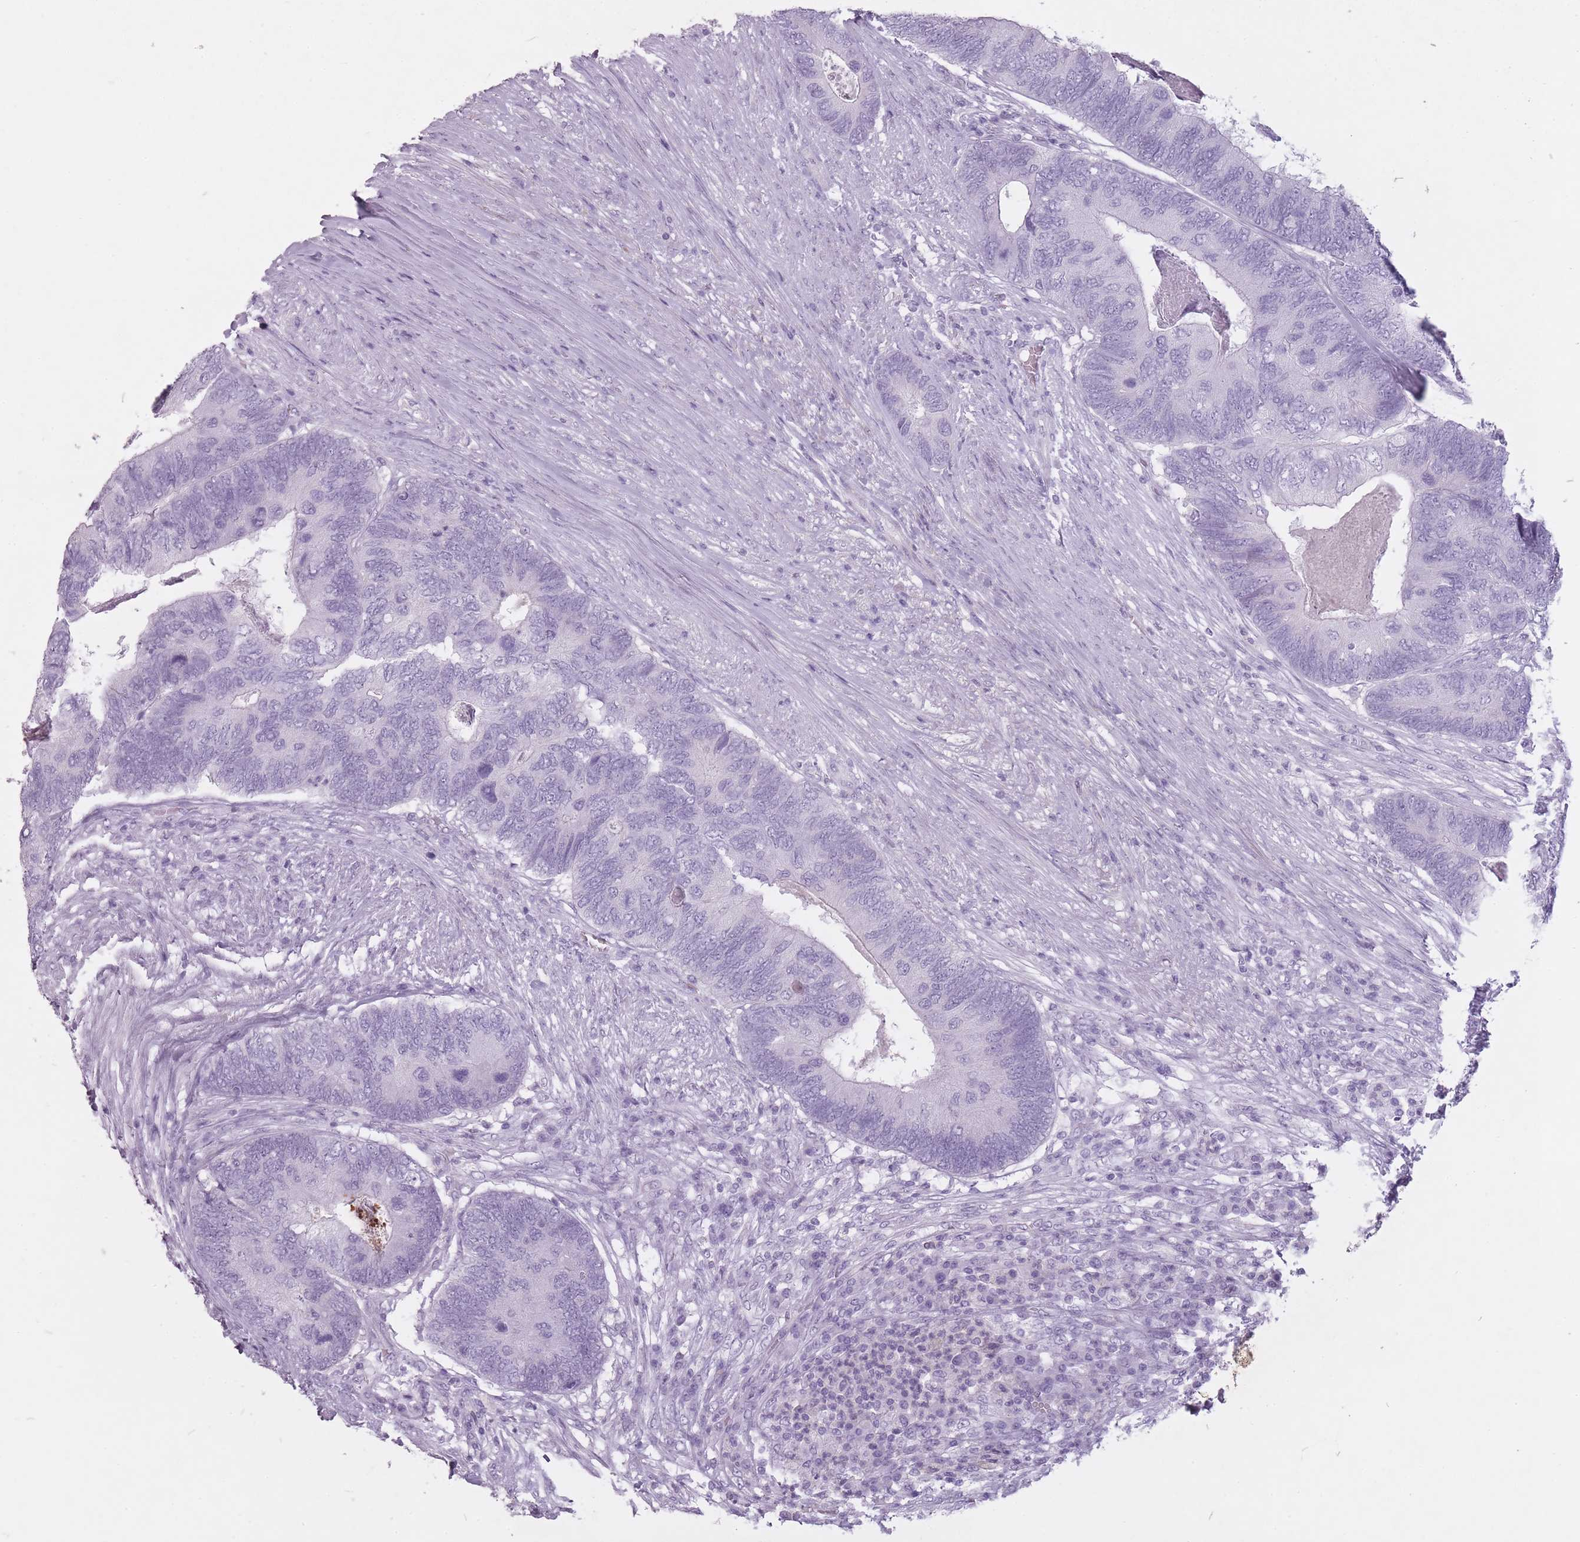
{"staining": {"intensity": "negative", "quantity": "none", "location": "none"}, "tissue": "colorectal cancer", "cell_type": "Tumor cells", "image_type": "cancer", "snomed": [{"axis": "morphology", "description": "Adenocarcinoma, NOS"}, {"axis": "topography", "description": "Colon"}], "caption": "Tumor cells are negative for protein expression in human colorectal cancer (adenocarcinoma).", "gene": "RFX4", "patient": {"sex": "female", "age": 67}}